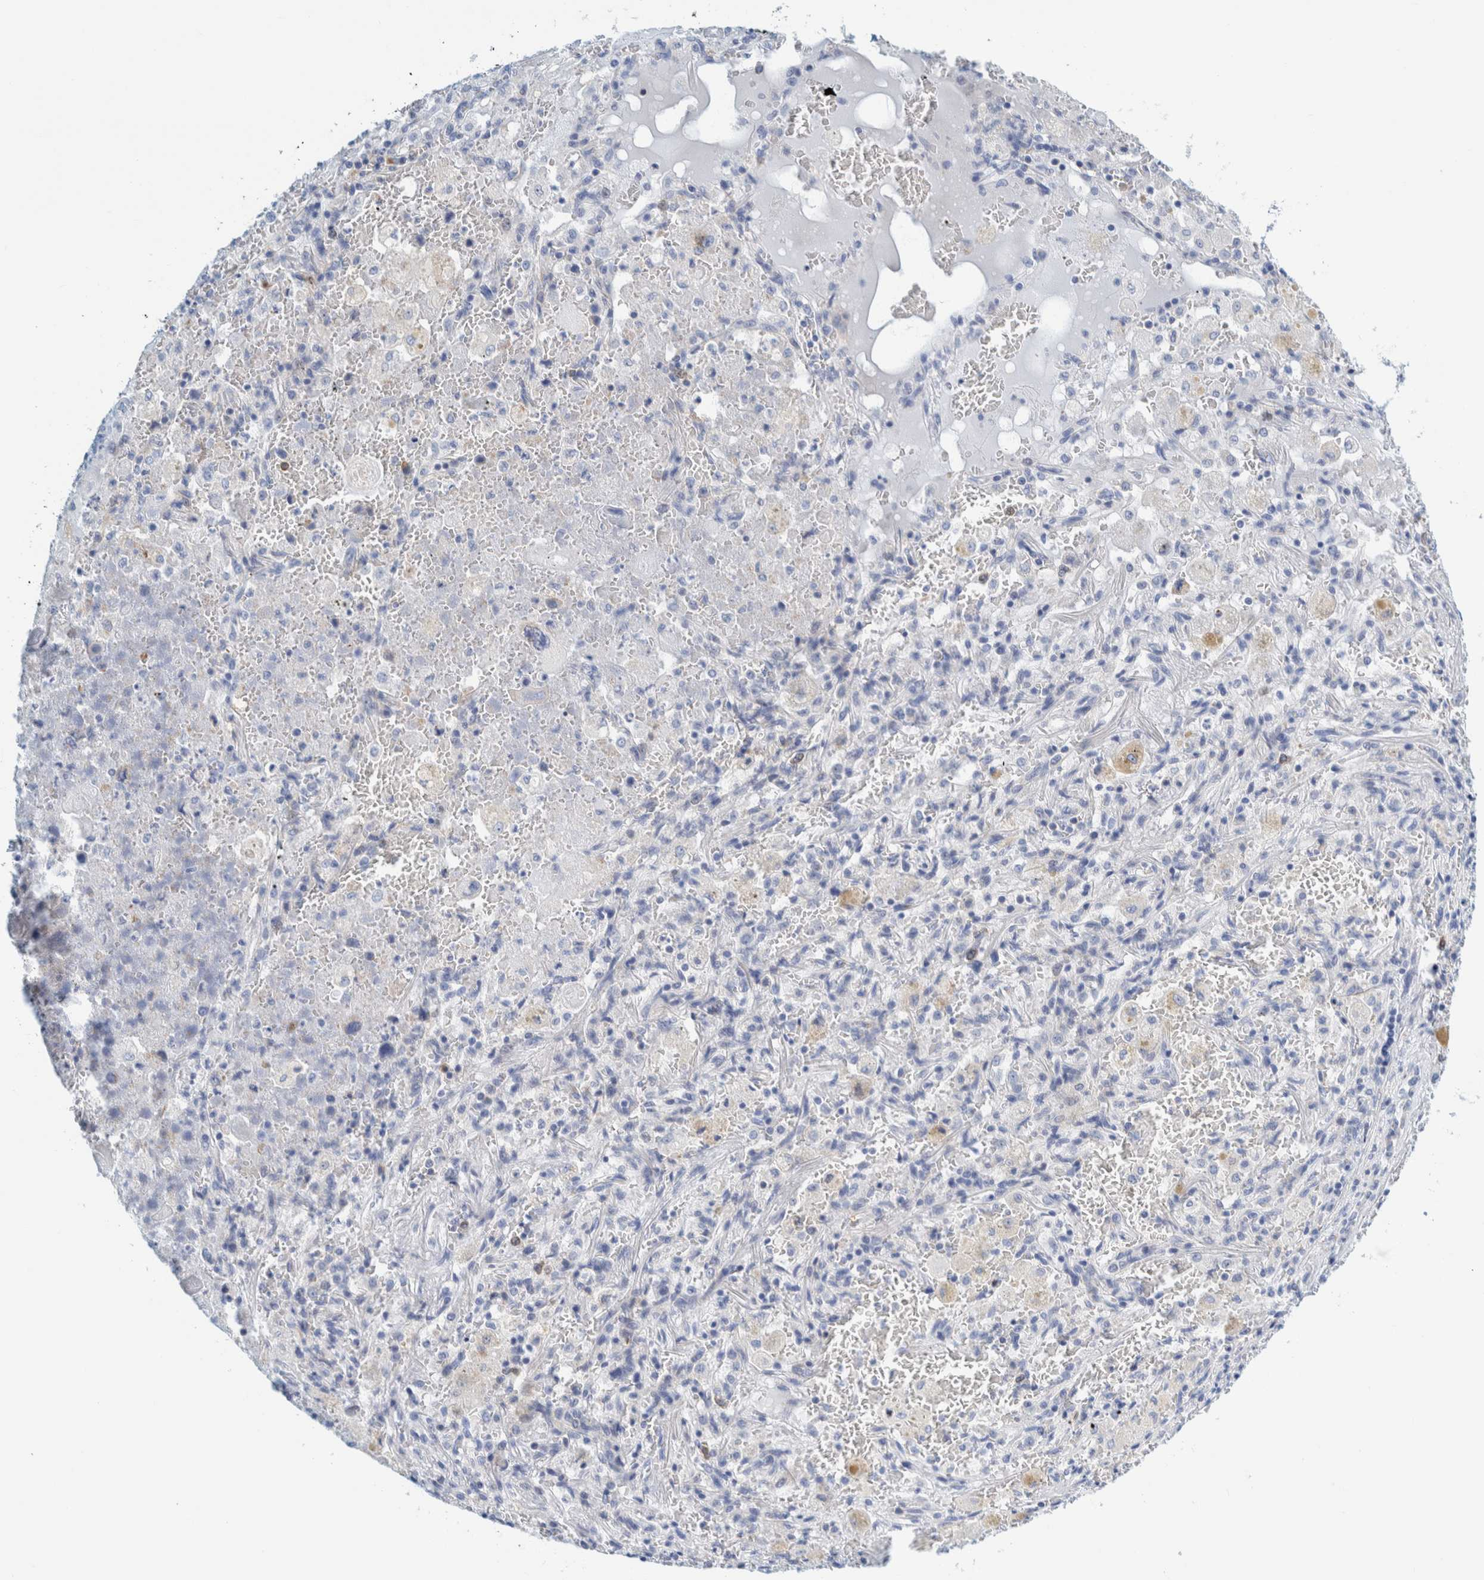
{"staining": {"intensity": "negative", "quantity": "none", "location": "none"}, "tissue": "lung cancer", "cell_type": "Tumor cells", "image_type": "cancer", "snomed": [{"axis": "morphology", "description": "Squamous cell carcinoma, NOS"}, {"axis": "topography", "description": "Lung"}], "caption": "DAB immunohistochemical staining of squamous cell carcinoma (lung) exhibits no significant positivity in tumor cells.", "gene": "MOG", "patient": {"sex": "male", "age": 61}}